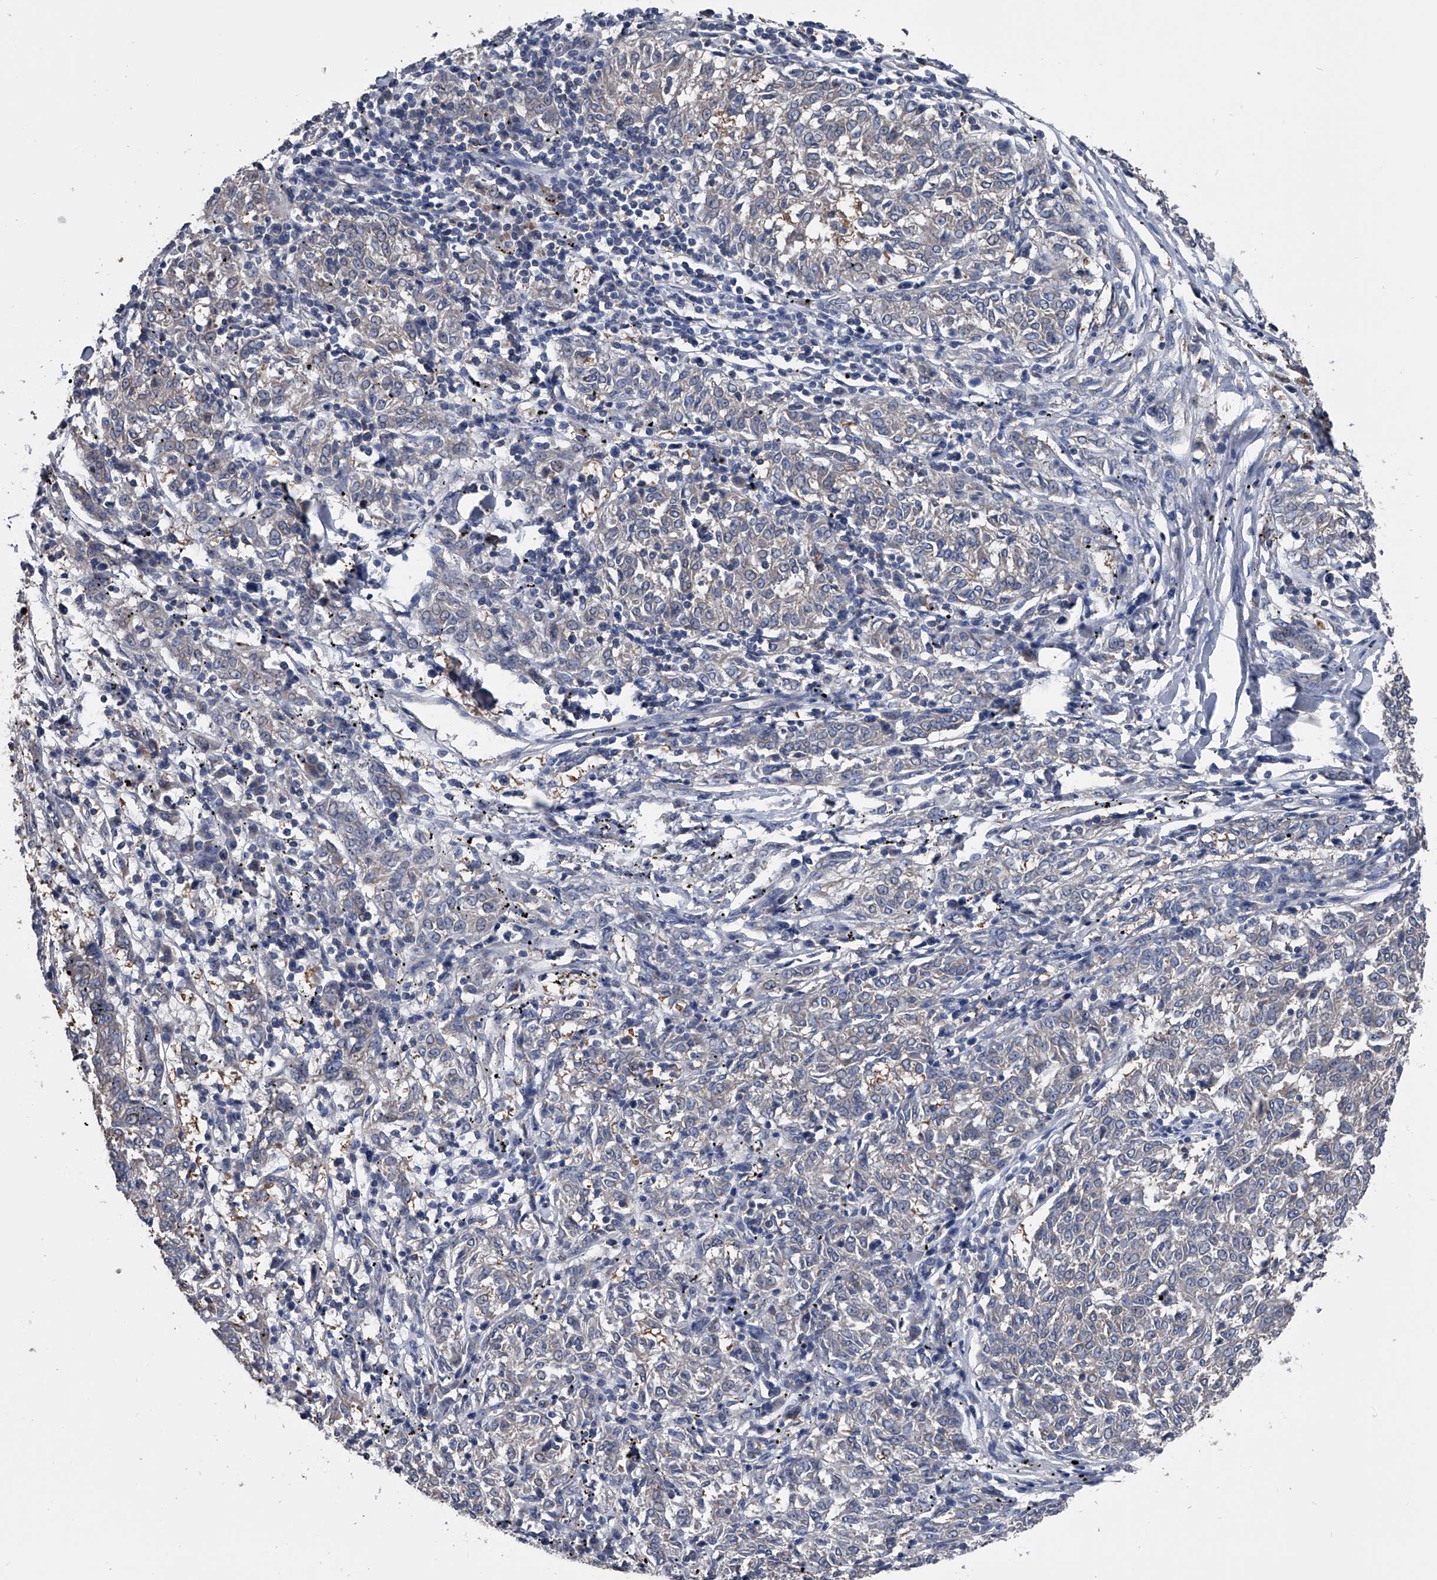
{"staining": {"intensity": "negative", "quantity": "none", "location": "none"}, "tissue": "melanoma", "cell_type": "Tumor cells", "image_type": "cancer", "snomed": [{"axis": "morphology", "description": "Malignant melanoma, NOS"}, {"axis": "topography", "description": "Skin"}], "caption": "IHC histopathology image of neoplastic tissue: melanoma stained with DAB shows no significant protein staining in tumor cells.", "gene": "KIF13A", "patient": {"sex": "female", "age": 72}}